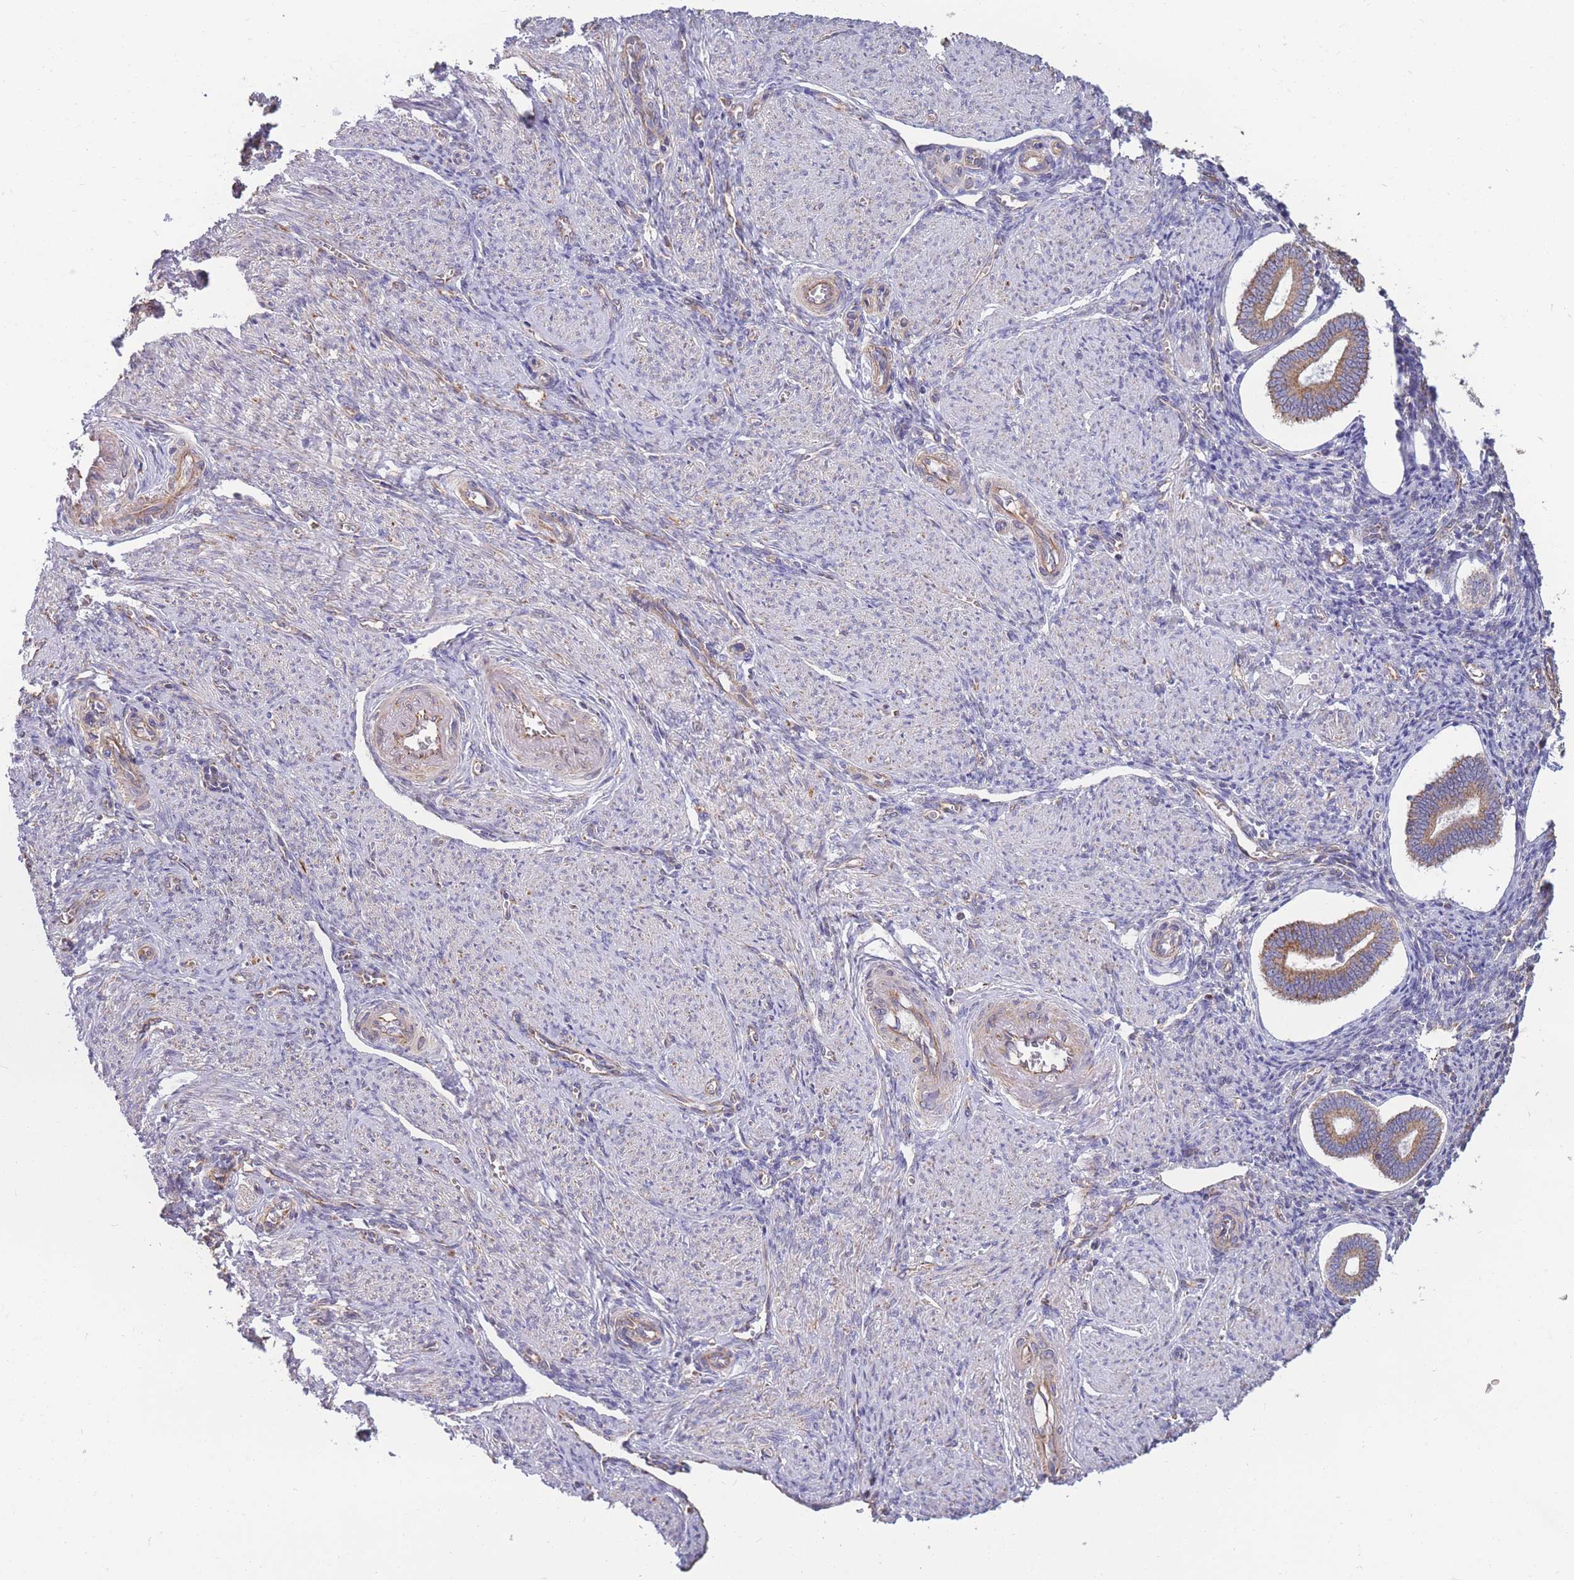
{"staining": {"intensity": "negative", "quantity": "none", "location": "none"}, "tissue": "endometrium", "cell_type": "Cells in endometrial stroma", "image_type": "normal", "snomed": [{"axis": "morphology", "description": "Normal tissue, NOS"}, {"axis": "topography", "description": "Endometrium"}], "caption": "Endometrium stained for a protein using immunohistochemistry demonstrates no staining cells in endometrial stroma.", "gene": "MRPS9", "patient": {"sex": "female", "age": 44}}